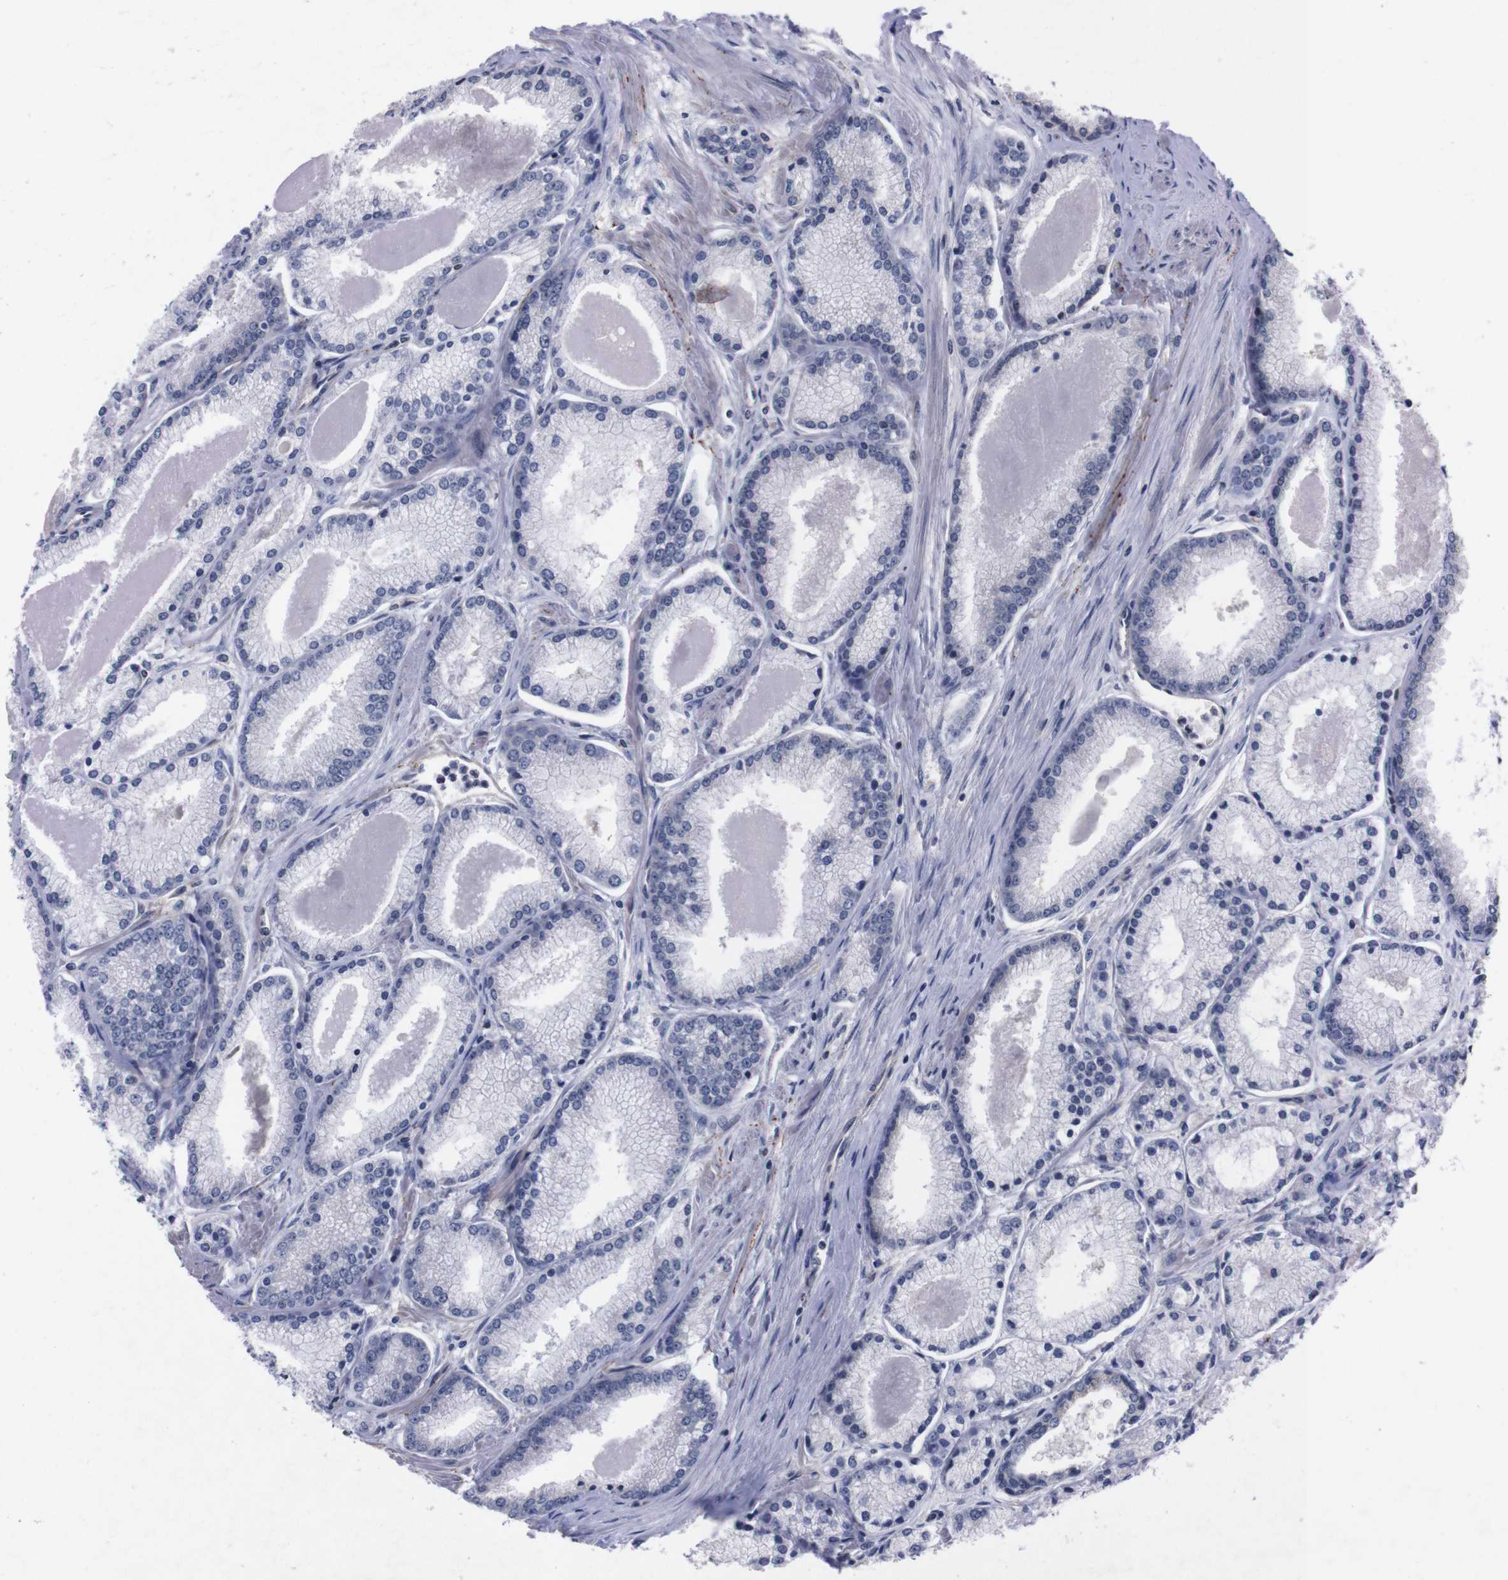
{"staining": {"intensity": "negative", "quantity": "none", "location": "none"}, "tissue": "prostate cancer", "cell_type": "Tumor cells", "image_type": "cancer", "snomed": [{"axis": "morphology", "description": "Adenocarcinoma, High grade"}, {"axis": "topography", "description": "Prostate"}], "caption": "Immunohistochemistry image of human prostate cancer stained for a protein (brown), which exhibits no expression in tumor cells.", "gene": "TNFRSF21", "patient": {"sex": "male", "age": 61}}